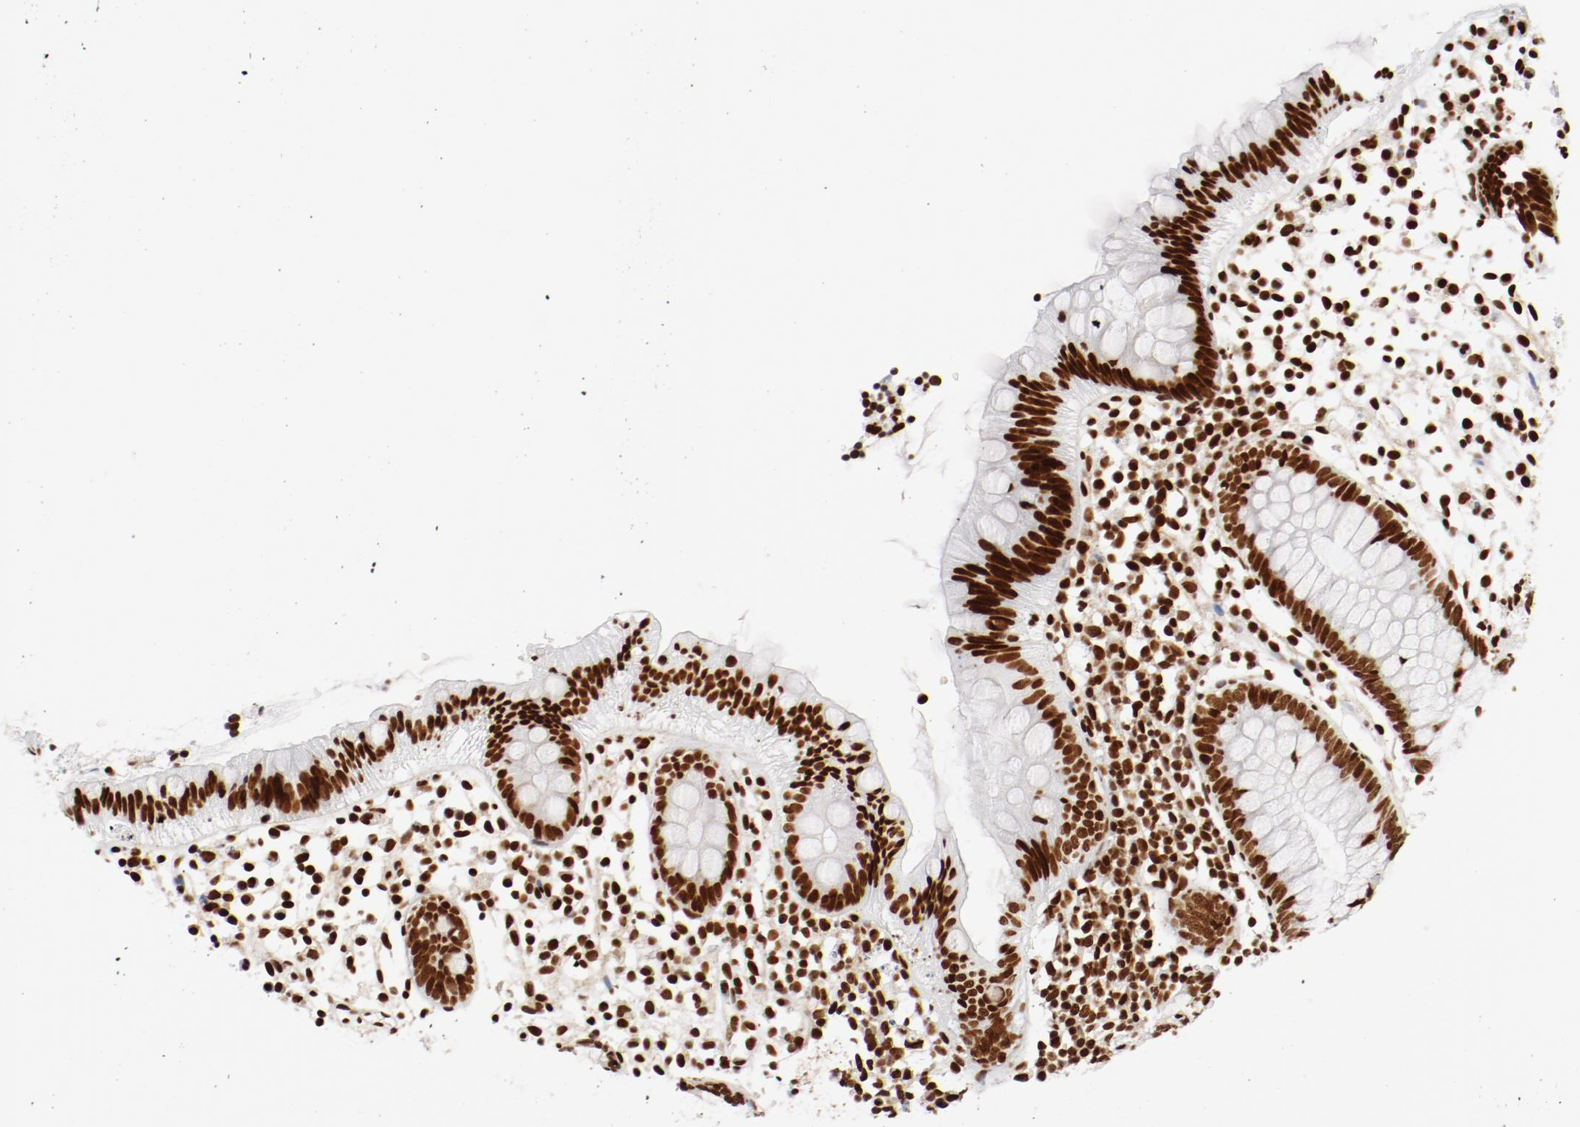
{"staining": {"intensity": "strong", "quantity": ">75%", "location": "nuclear"}, "tissue": "appendix", "cell_type": "Glandular cells", "image_type": "normal", "snomed": [{"axis": "morphology", "description": "Normal tissue, NOS"}, {"axis": "topography", "description": "Appendix"}], "caption": "Immunohistochemical staining of benign human appendix displays >75% levels of strong nuclear protein expression in about >75% of glandular cells.", "gene": "CTBP1", "patient": {"sex": "male", "age": 38}}